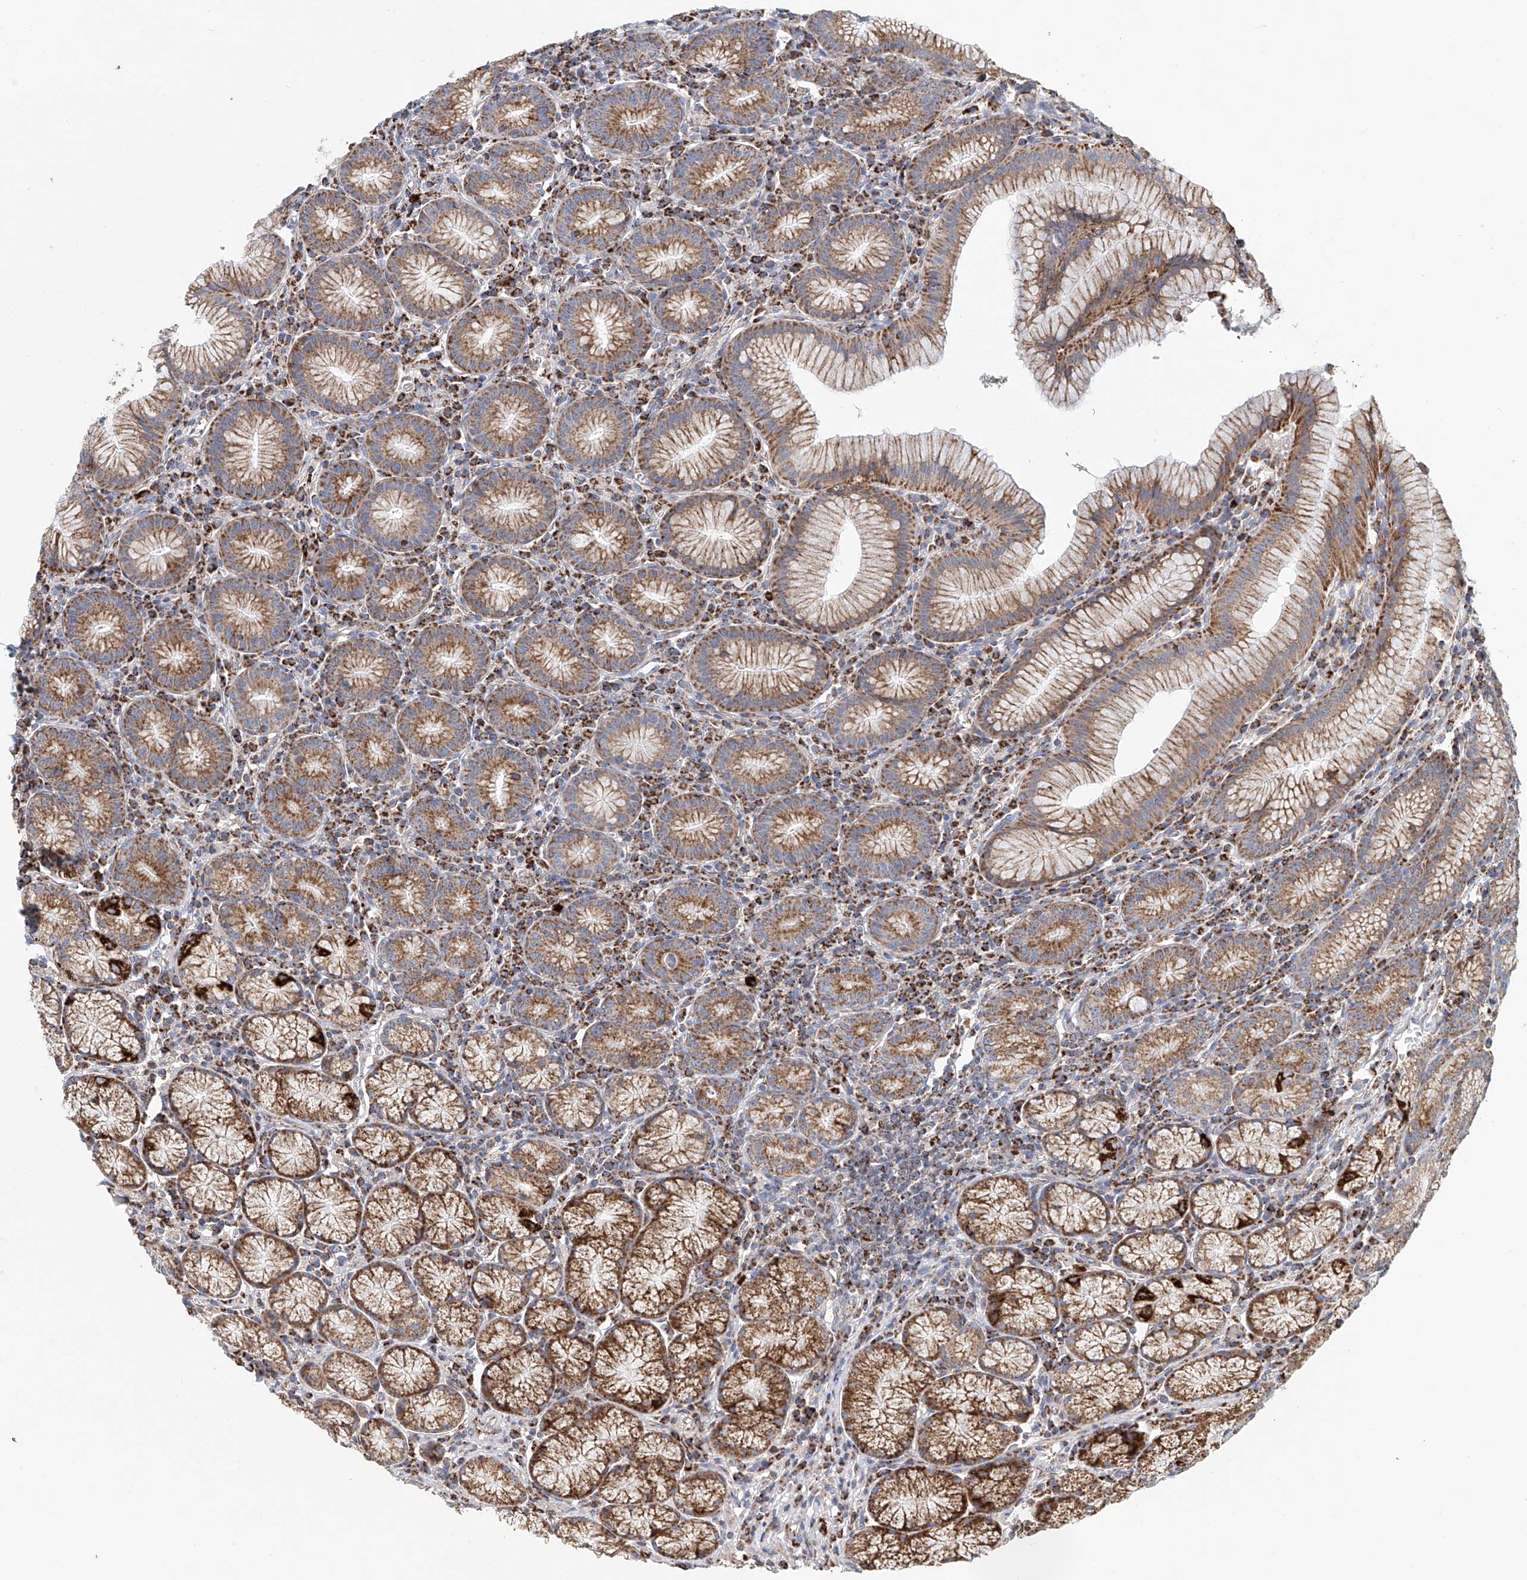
{"staining": {"intensity": "strong", "quantity": ">75%", "location": "cytoplasmic/membranous"}, "tissue": "stomach", "cell_type": "Glandular cells", "image_type": "normal", "snomed": [{"axis": "morphology", "description": "Normal tissue, NOS"}, {"axis": "topography", "description": "Stomach"}], "caption": "This is a photomicrograph of IHC staining of normal stomach, which shows strong positivity in the cytoplasmic/membranous of glandular cells.", "gene": "MCL1", "patient": {"sex": "male", "age": 55}}